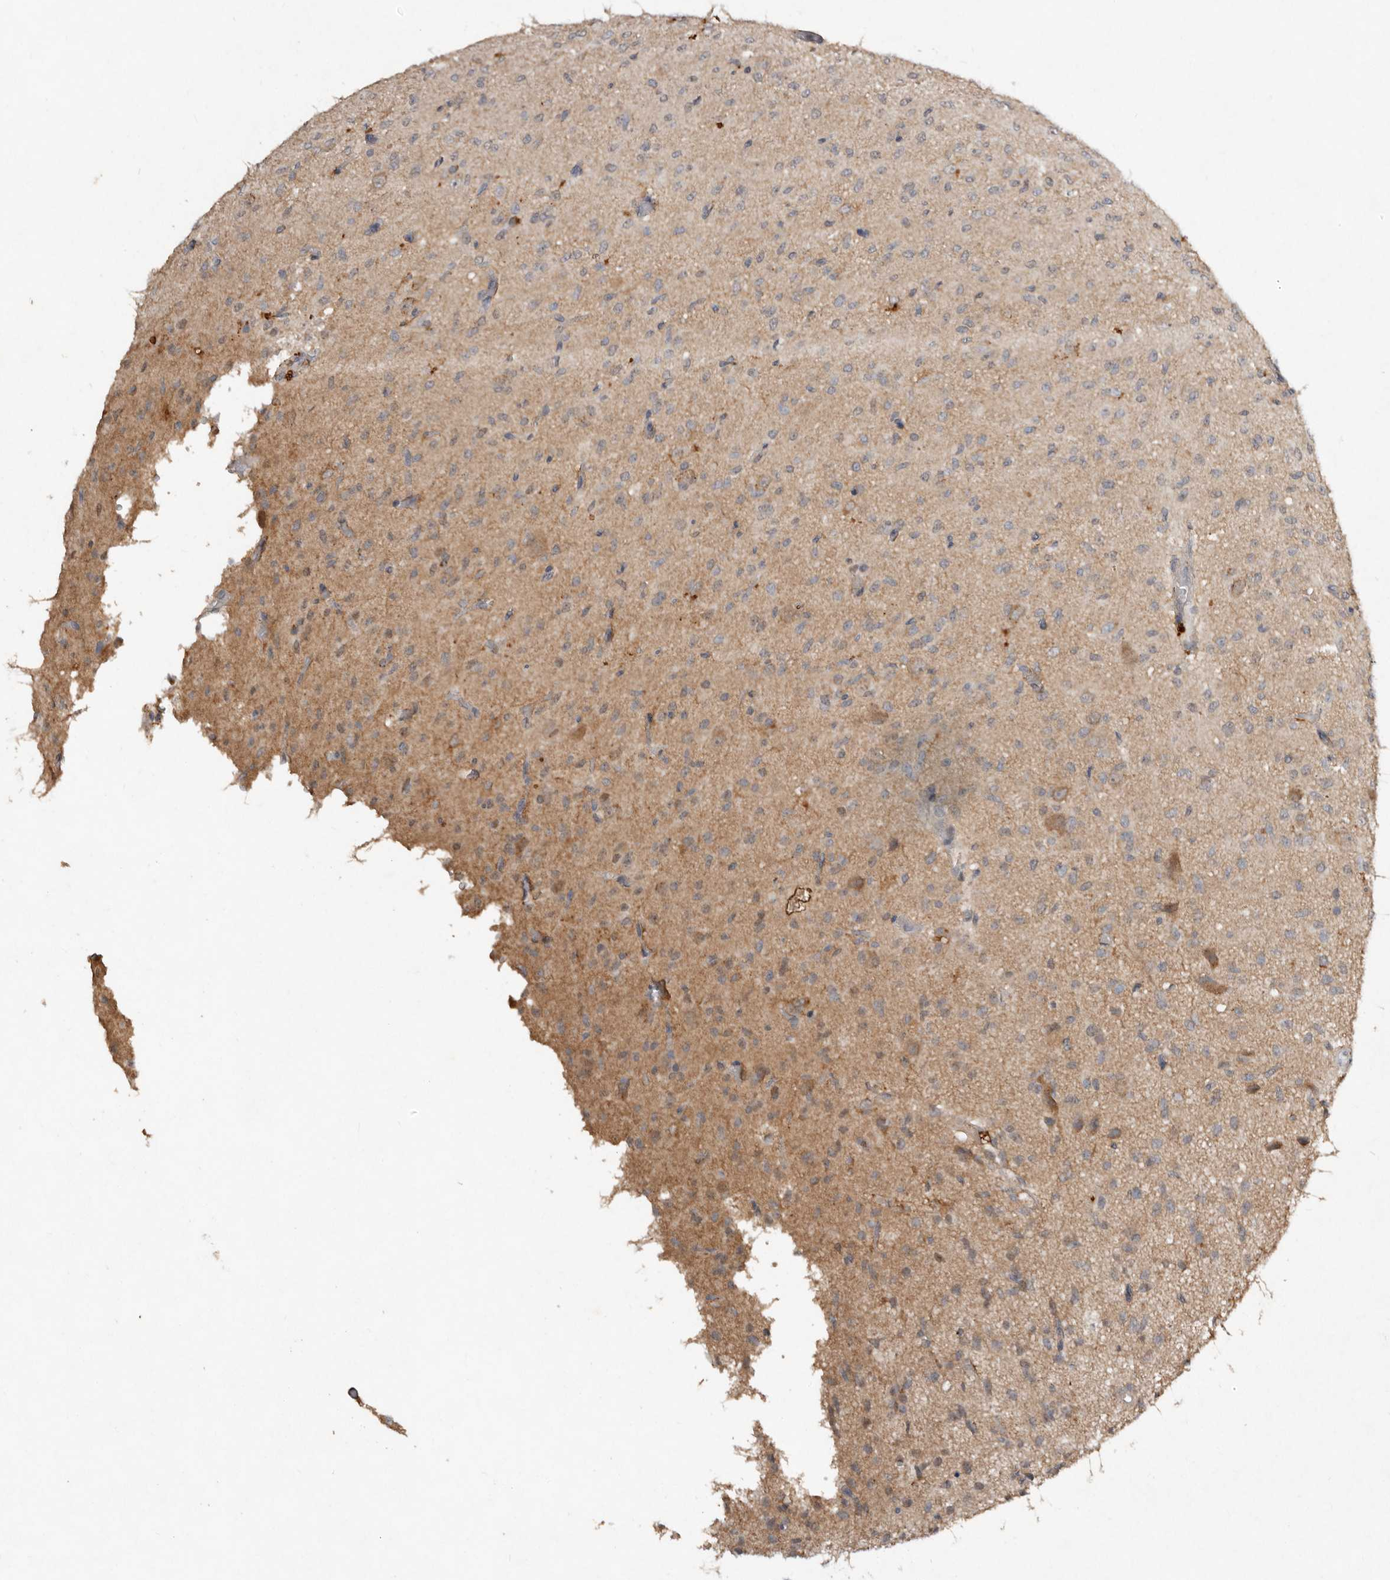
{"staining": {"intensity": "weak", "quantity": "<25%", "location": "cytoplasmic/membranous"}, "tissue": "glioma", "cell_type": "Tumor cells", "image_type": "cancer", "snomed": [{"axis": "morphology", "description": "Glioma, malignant, High grade"}, {"axis": "topography", "description": "Brain"}], "caption": "Protein analysis of glioma reveals no significant staining in tumor cells.", "gene": "EDEM1", "patient": {"sex": "female", "age": 59}}